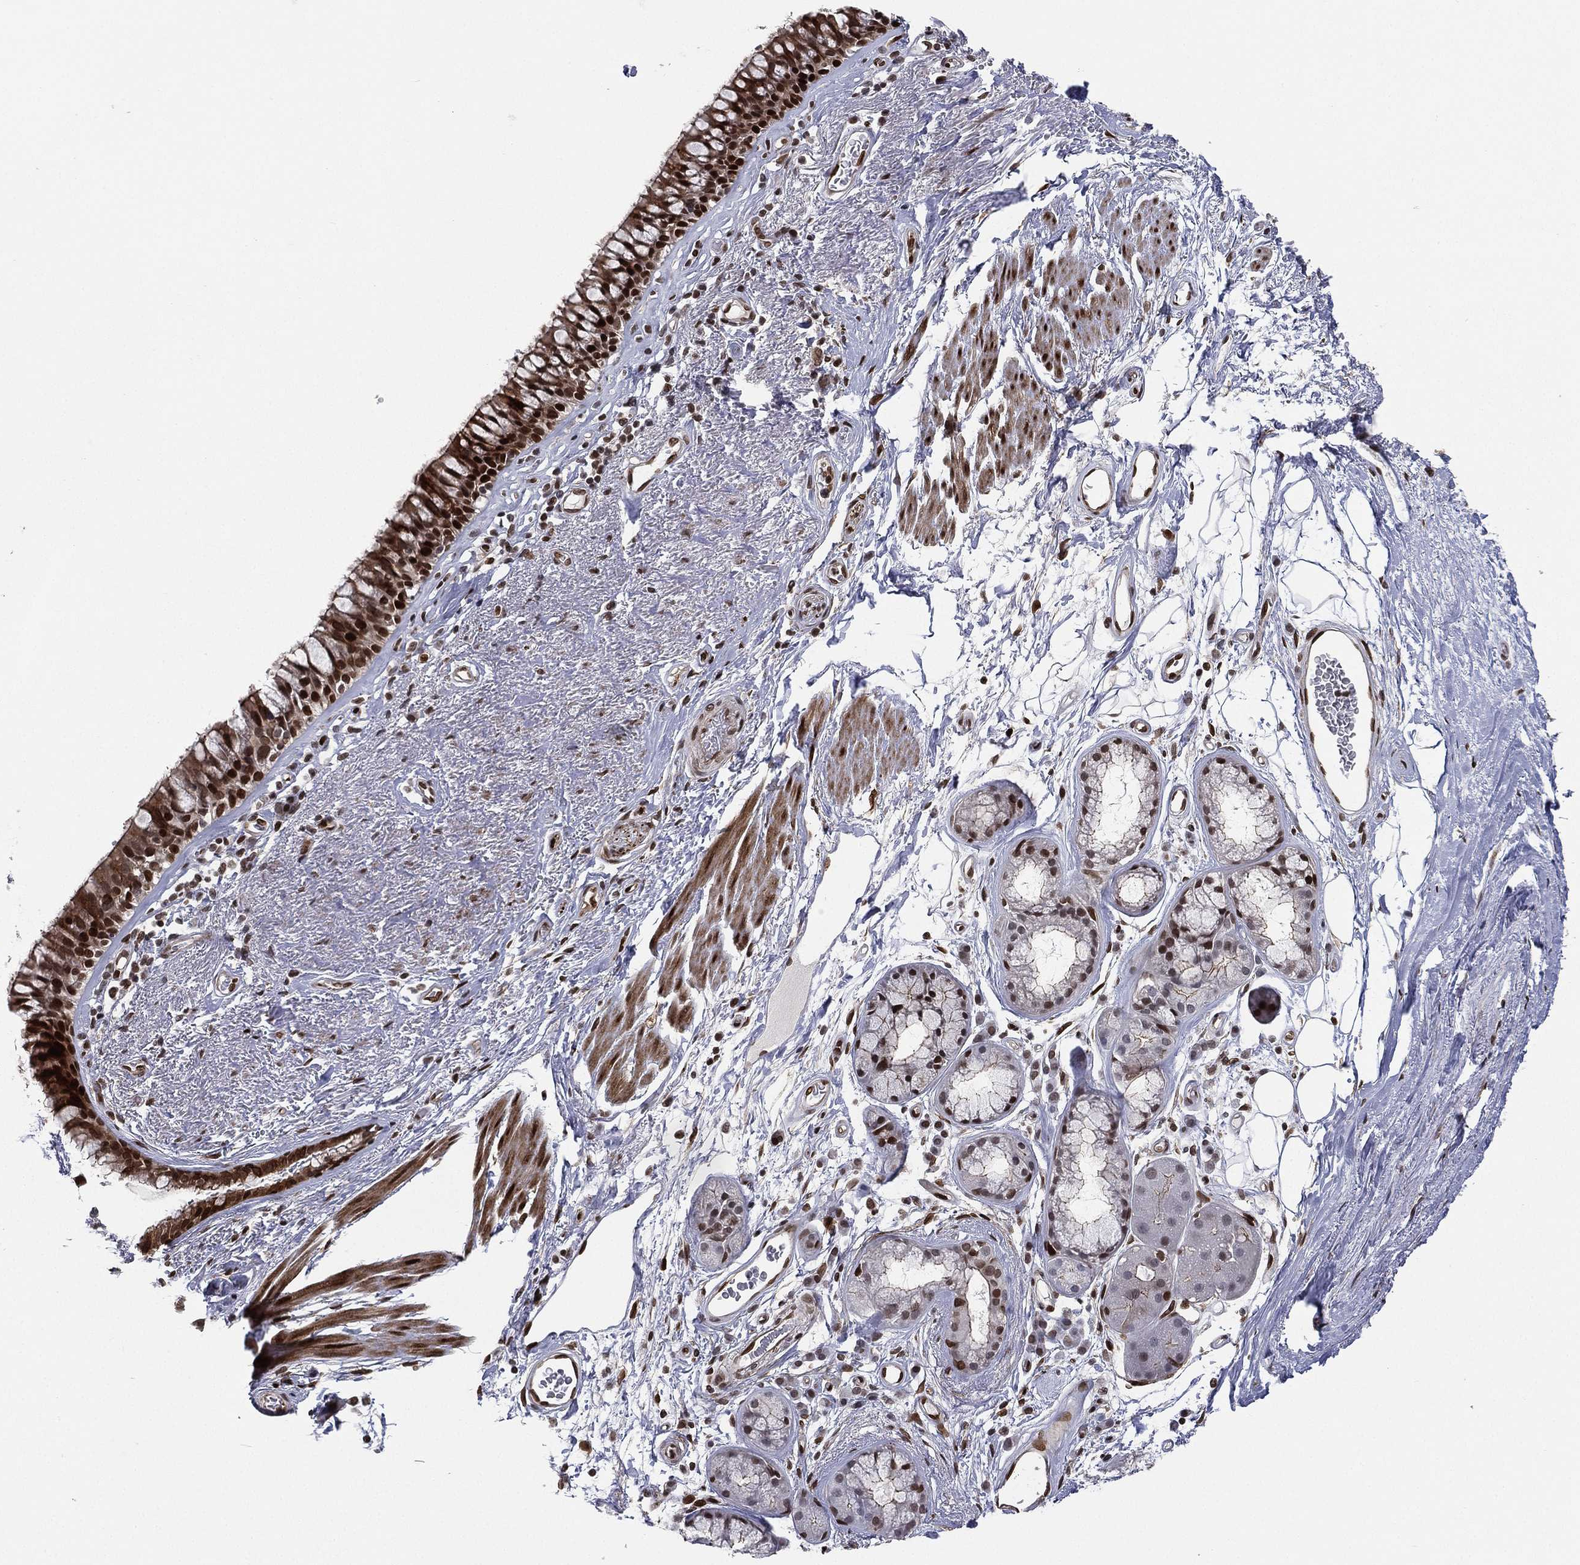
{"staining": {"intensity": "strong", "quantity": "25%-75%", "location": "cytoplasmic/membranous,nuclear"}, "tissue": "bronchus", "cell_type": "Respiratory epithelial cells", "image_type": "normal", "snomed": [{"axis": "morphology", "description": "Normal tissue, NOS"}, {"axis": "topography", "description": "Bronchus"}], "caption": "A micrograph showing strong cytoplasmic/membranous,nuclear staining in about 25%-75% of respiratory epithelial cells in benign bronchus, as visualized by brown immunohistochemical staining.", "gene": "LMNB1", "patient": {"sex": "male", "age": 82}}